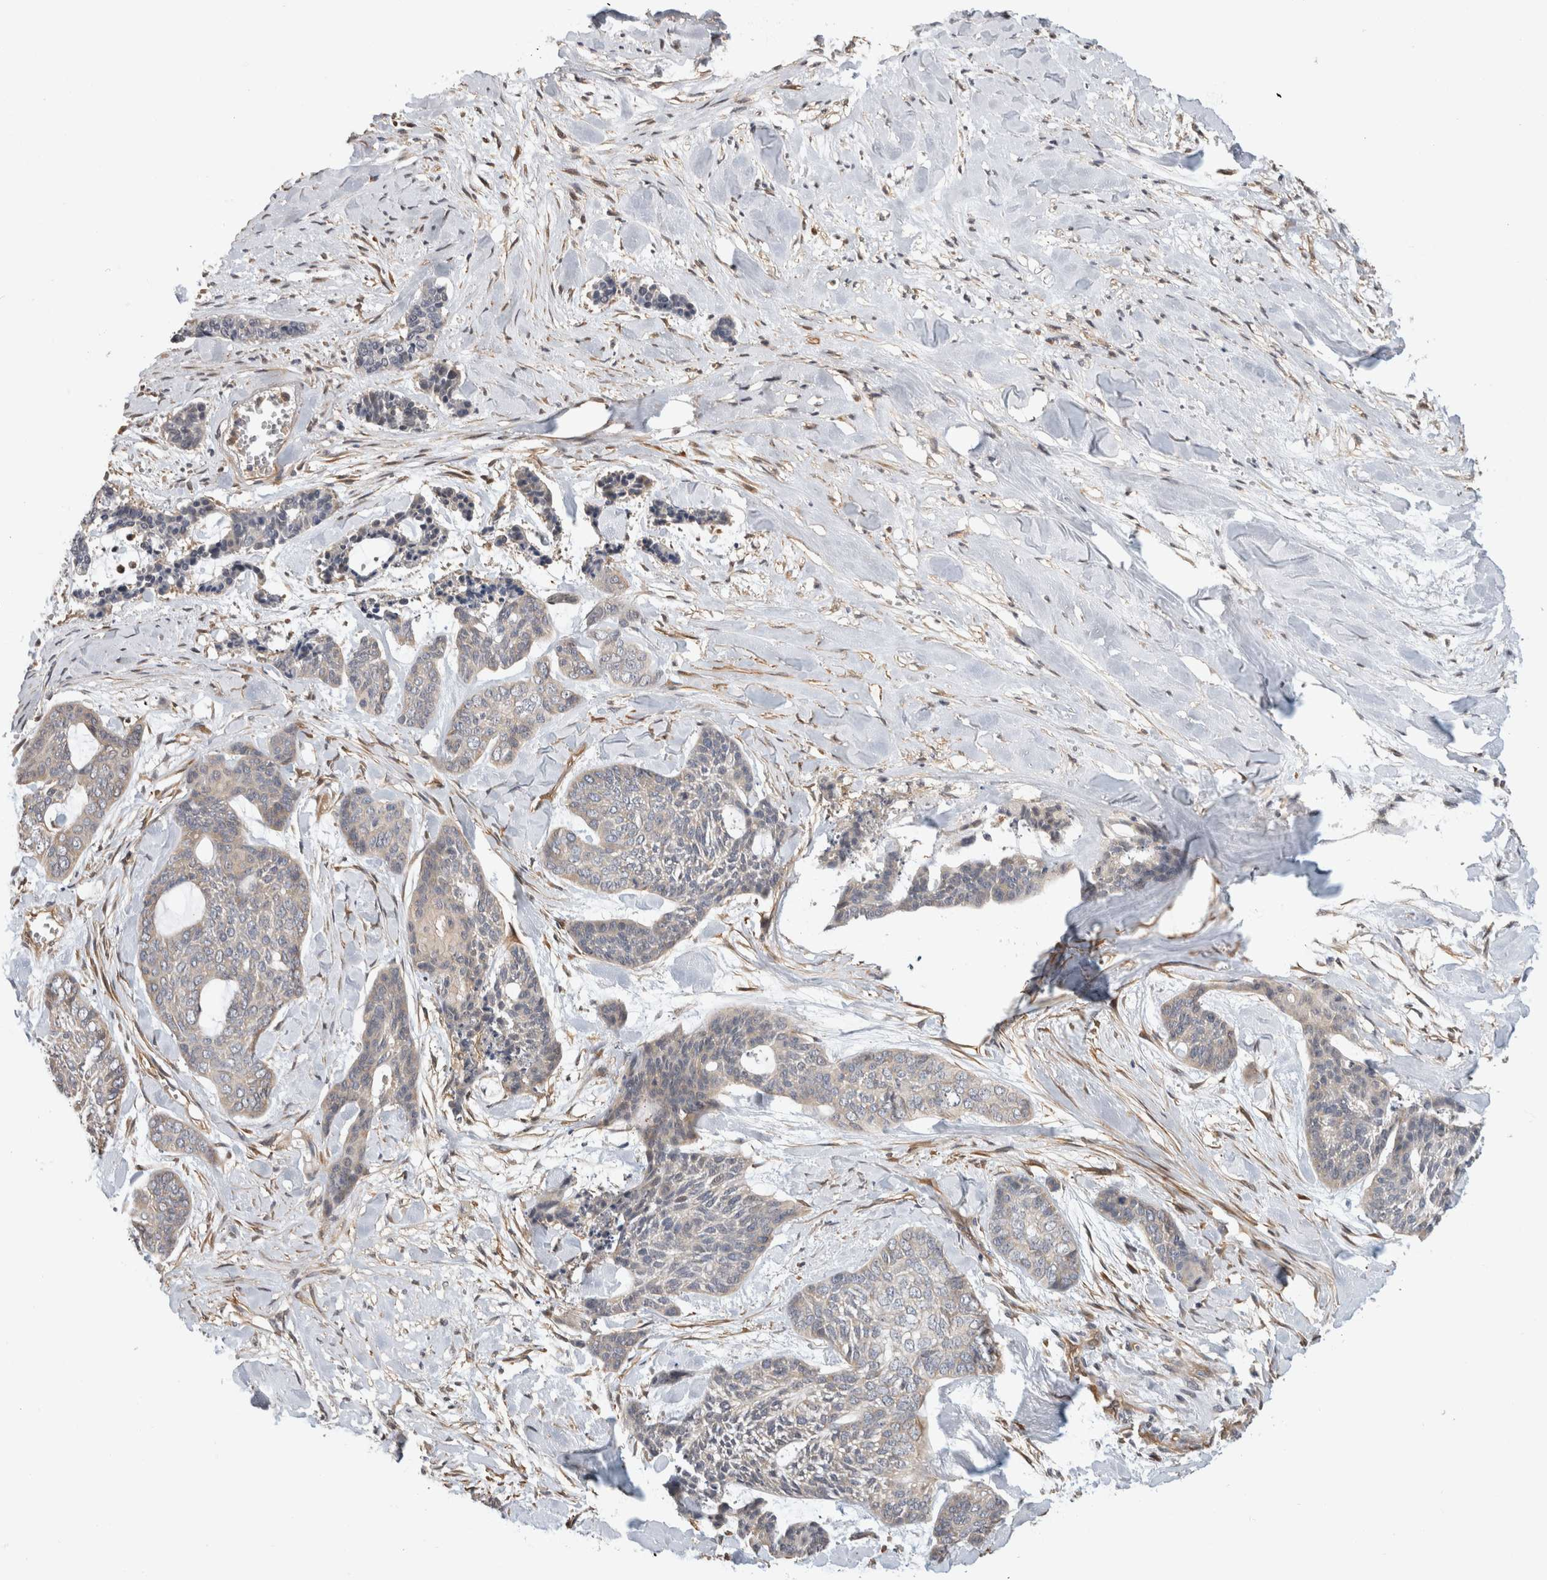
{"staining": {"intensity": "negative", "quantity": "none", "location": "none"}, "tissue": "skin cancer", "cell_type": "Tumor cells", "image_type": "cancer", "snomed": [{"axis": "morphology", "description": "Basal cell carcinoma"}, {"axis": "topography", "description": "Skin"}], "caption": "Basal cell carcinoma (skin) was stained to show a protein in brown. There is no significant positivity in tumor cells.", "gene": "PGM1", "patient": {"sex": "female", "age": 64}}